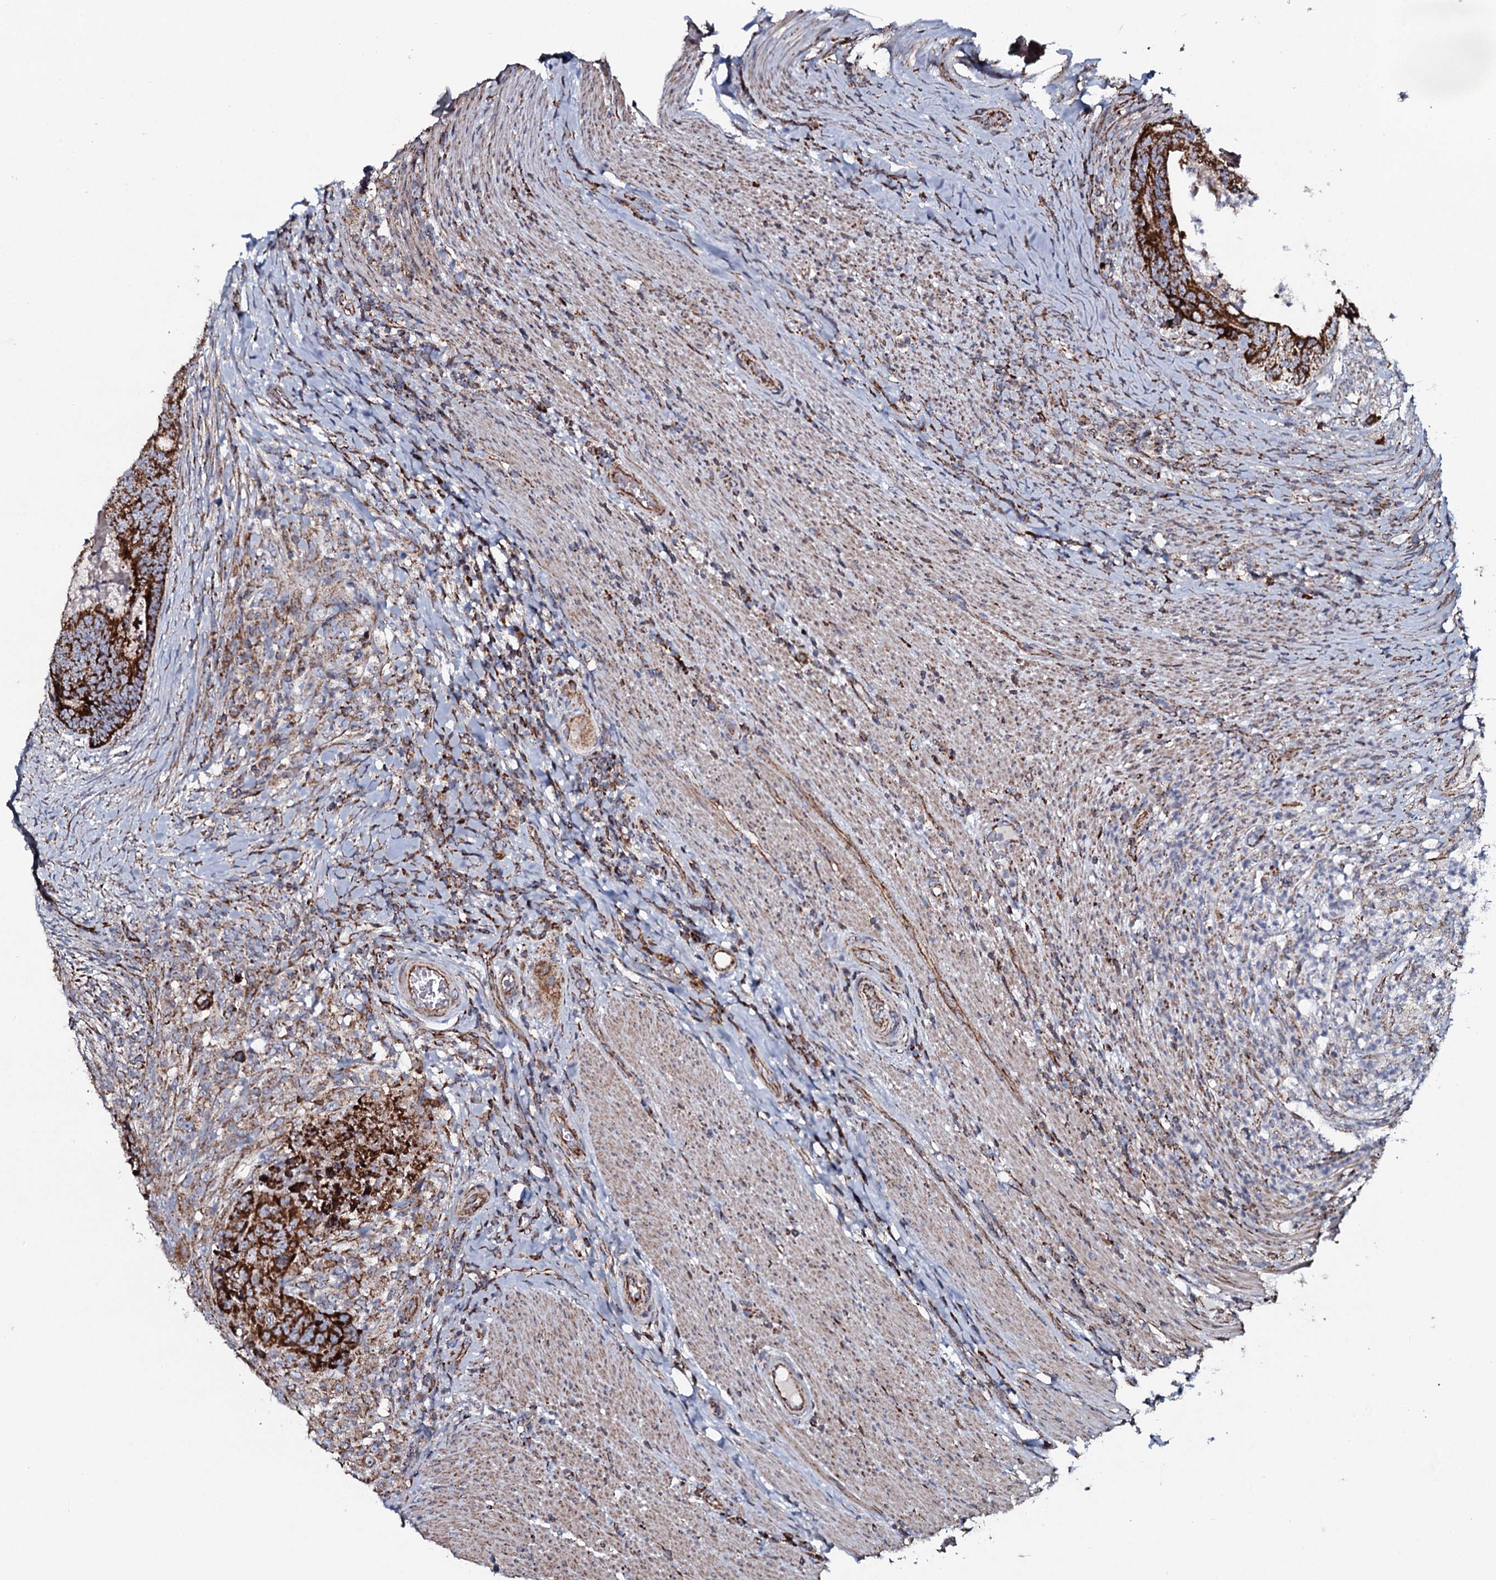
{"staining": {"intensity": "strong", "quantity": ">75%", "location": "cytoplasmic/membranous"}, "tissue": "colorectal cancer", "cell_type": "Tumor cells", "image_type": "cancer", "snomed": [{"axis": "morphology", "description": "Adenocarcinoma, NOS"}, {"axis": "topography", "description": "Colon"}], "caption": "Human colorectal cancer (adenocarcinoma) stained with a protein marker demonstrates strong staining in tumor cells.", "gene": "EVC2", "patient": {"sex": "female", "age": 67}}